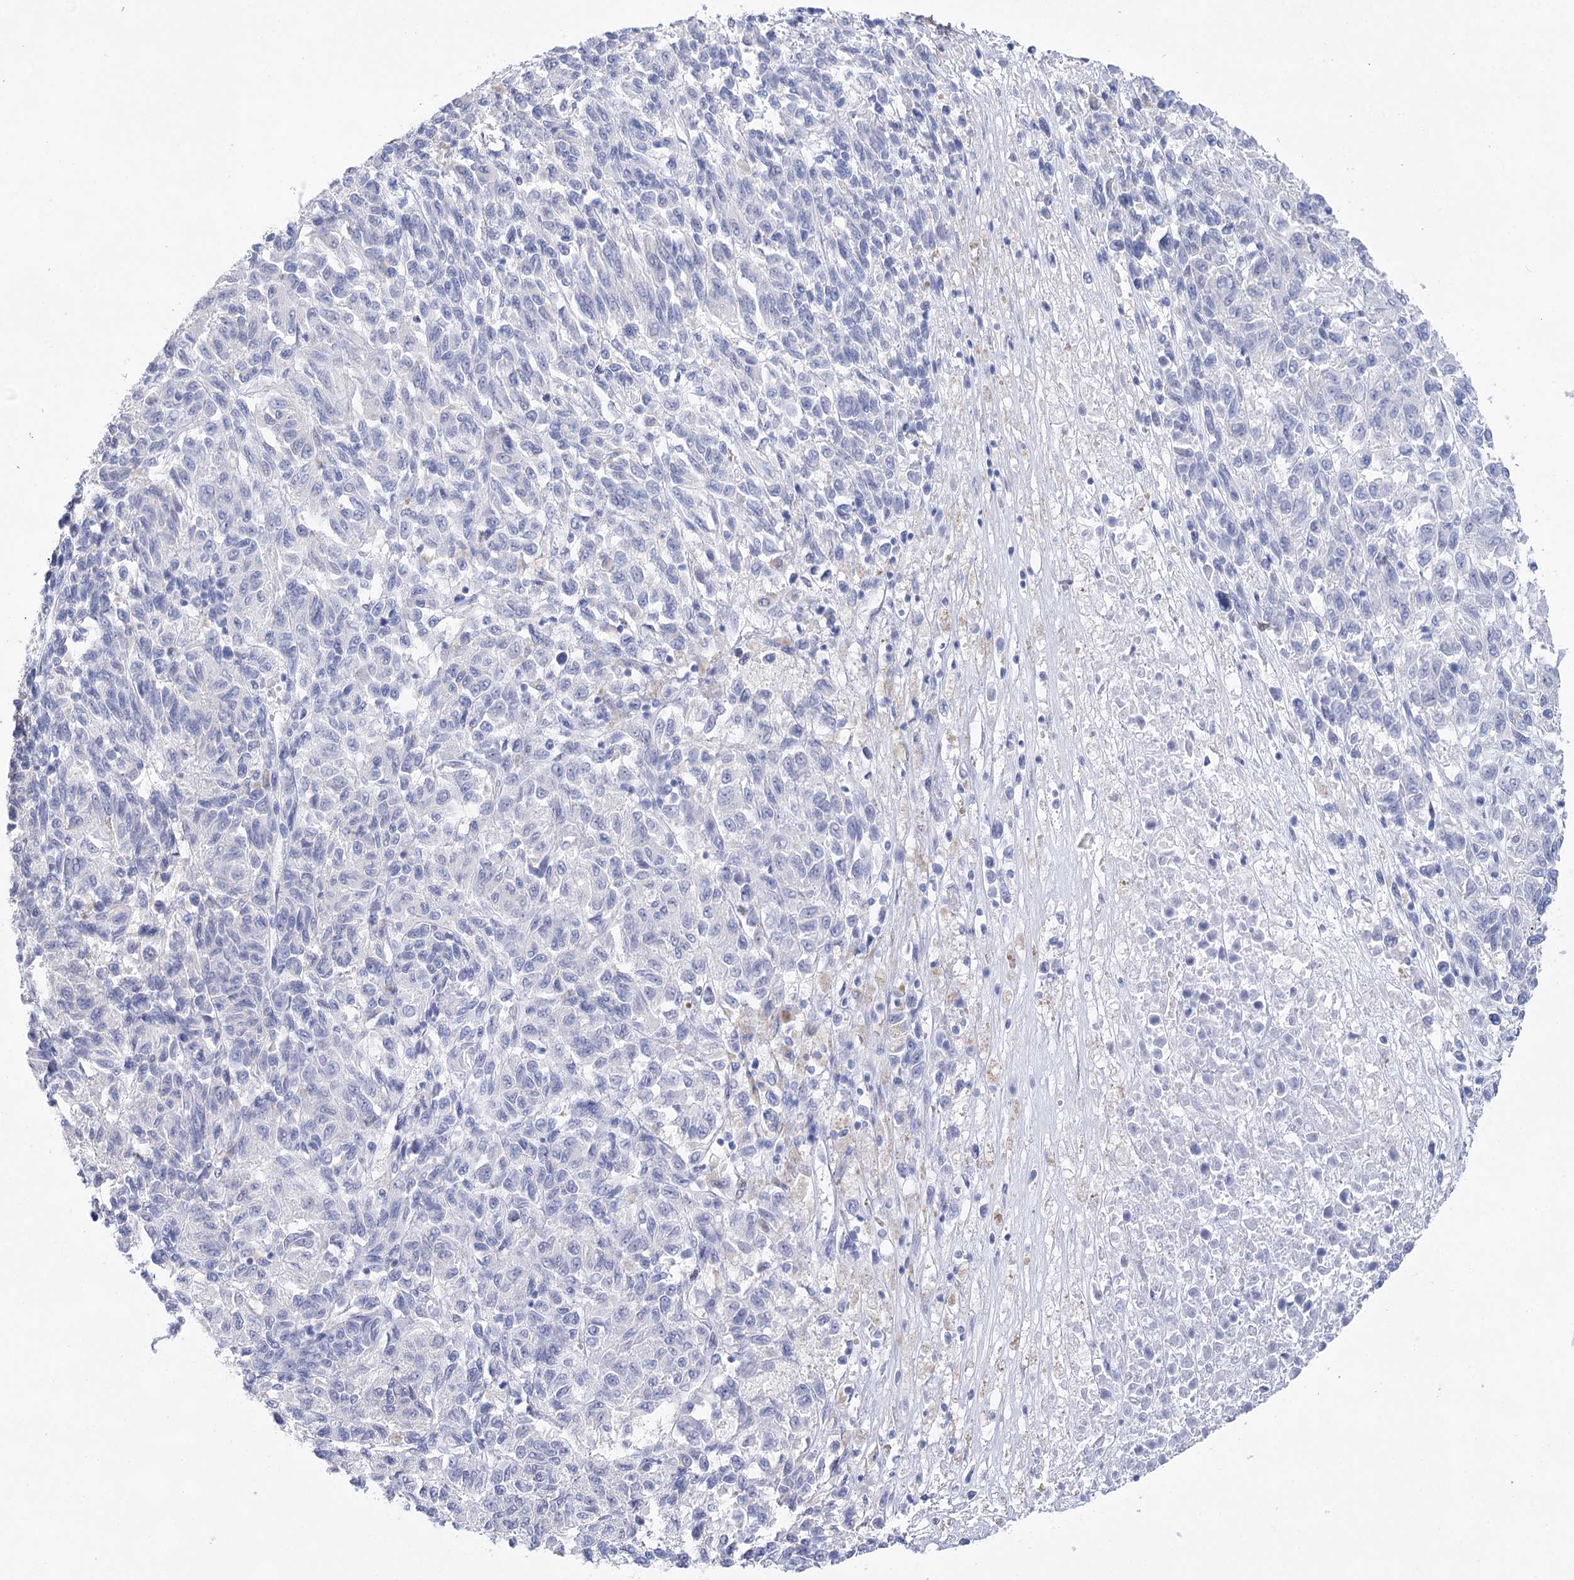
{"staining": {"intensity": "negative", "quantity": "none", "location": "none"}, "tissue": "melanoma", "cell_type": "Tumor cells", "image_type": "cancer", "snomed": [{"axis": "morphology", "description": "Malignant melanoma, Metastatic site"}, {"axis": "topography", "description": "Lung"}], "caption": "IHC image of human melanoma stained for a protein (brown), which demonstrates no positivity in tumor cells.", "gene": "LALBA", "patient": {"sex": "male", "age": 64}}